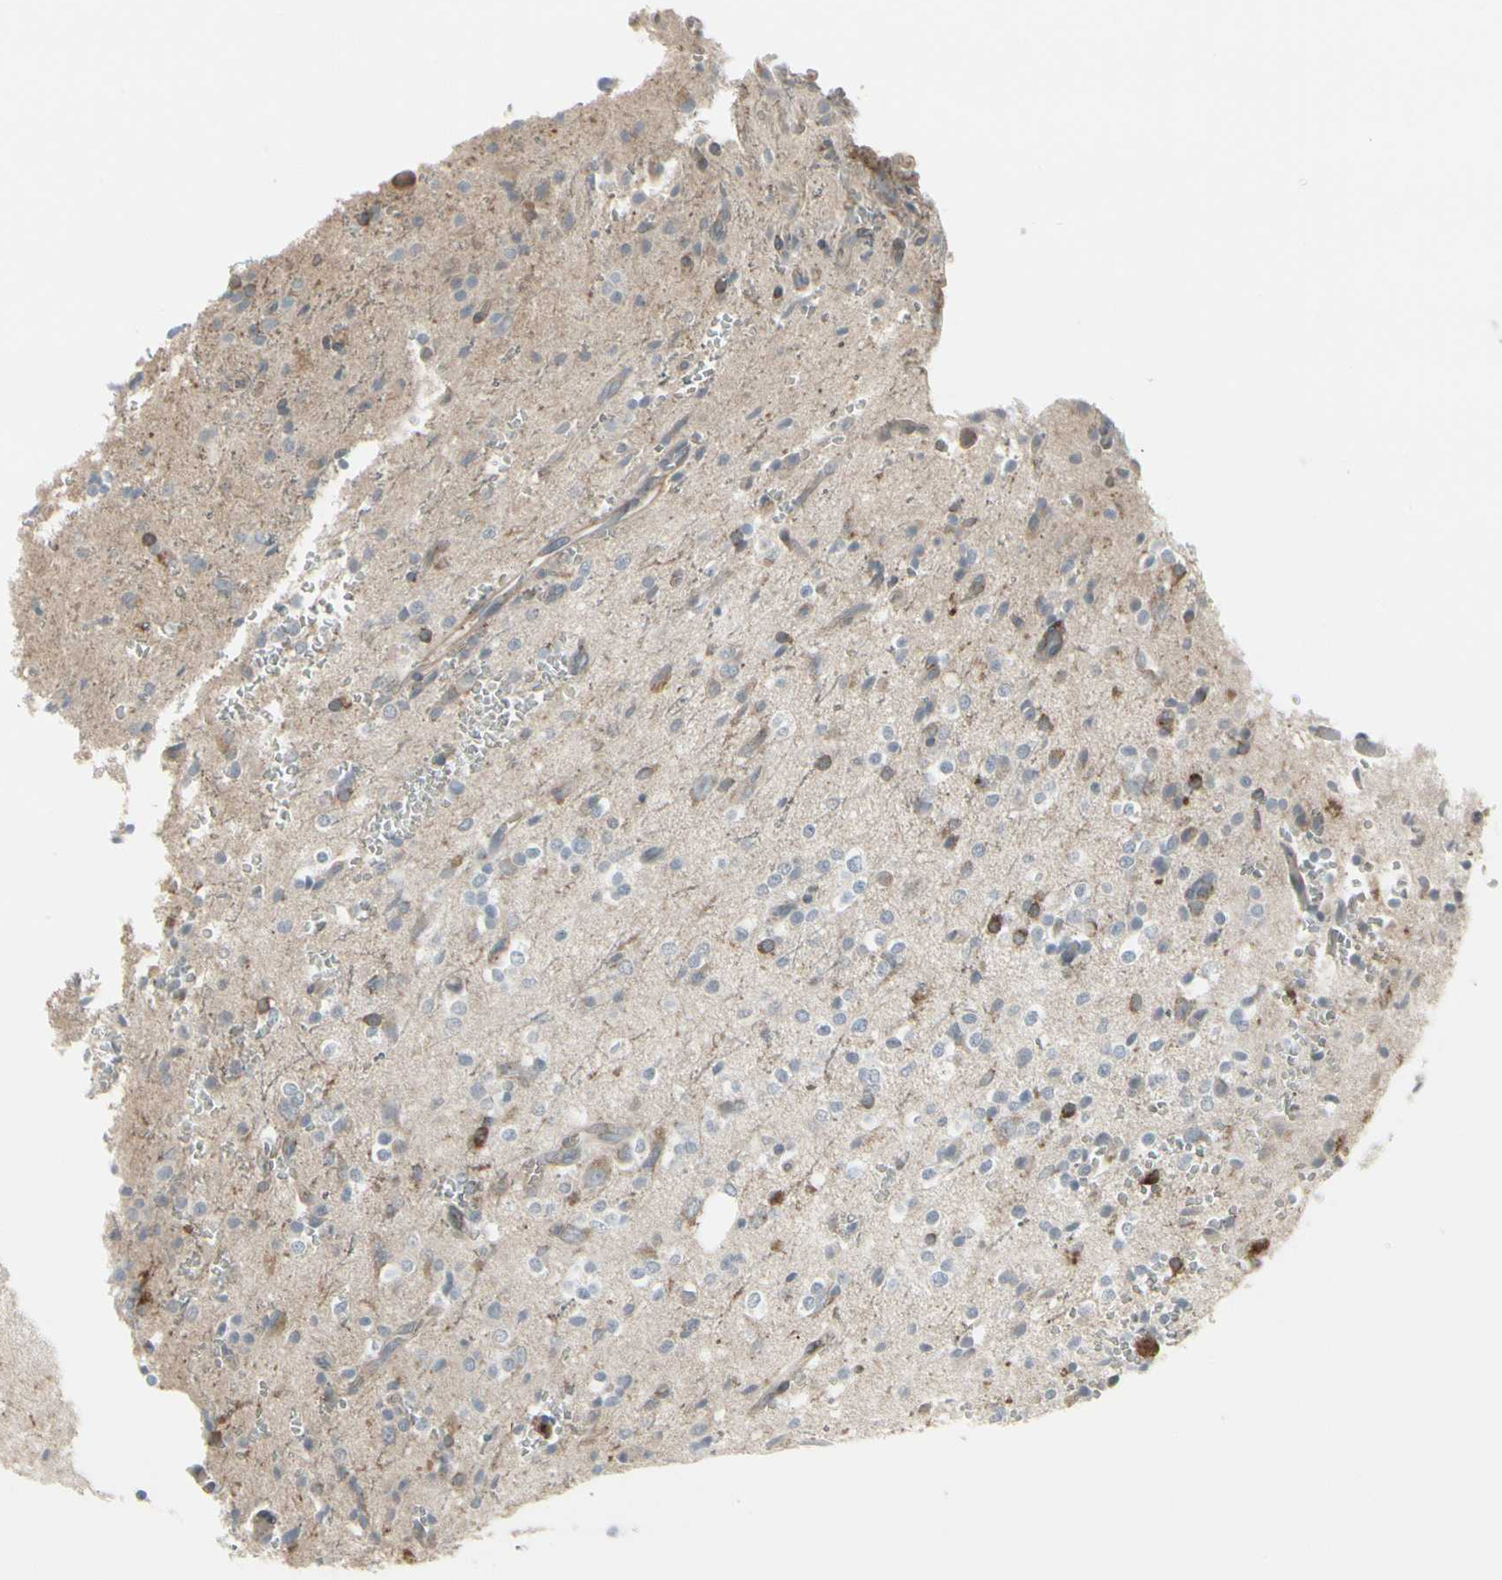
{"staining": {"intensity": "weak", "quantity": "25%-75%", "location": "cytoplasmic/membranous"}, "tissue": "glioma", "cell_type": "Tumor cells", "image_type": "cancer", "snomed": [{"axis": "morphology", "description": "Glioma, malignant, High grade"}, {"axis": "topography", "description": "Brain"}], "caption": "This image displays immunohistochemistry staining of human malignant high-grade glioma, with low weak cytoplasmic/membranous expression in about 25%-75% of tumor cells.", "gene": "EPS15", "patient": {"sex": "male", "age": 47}}